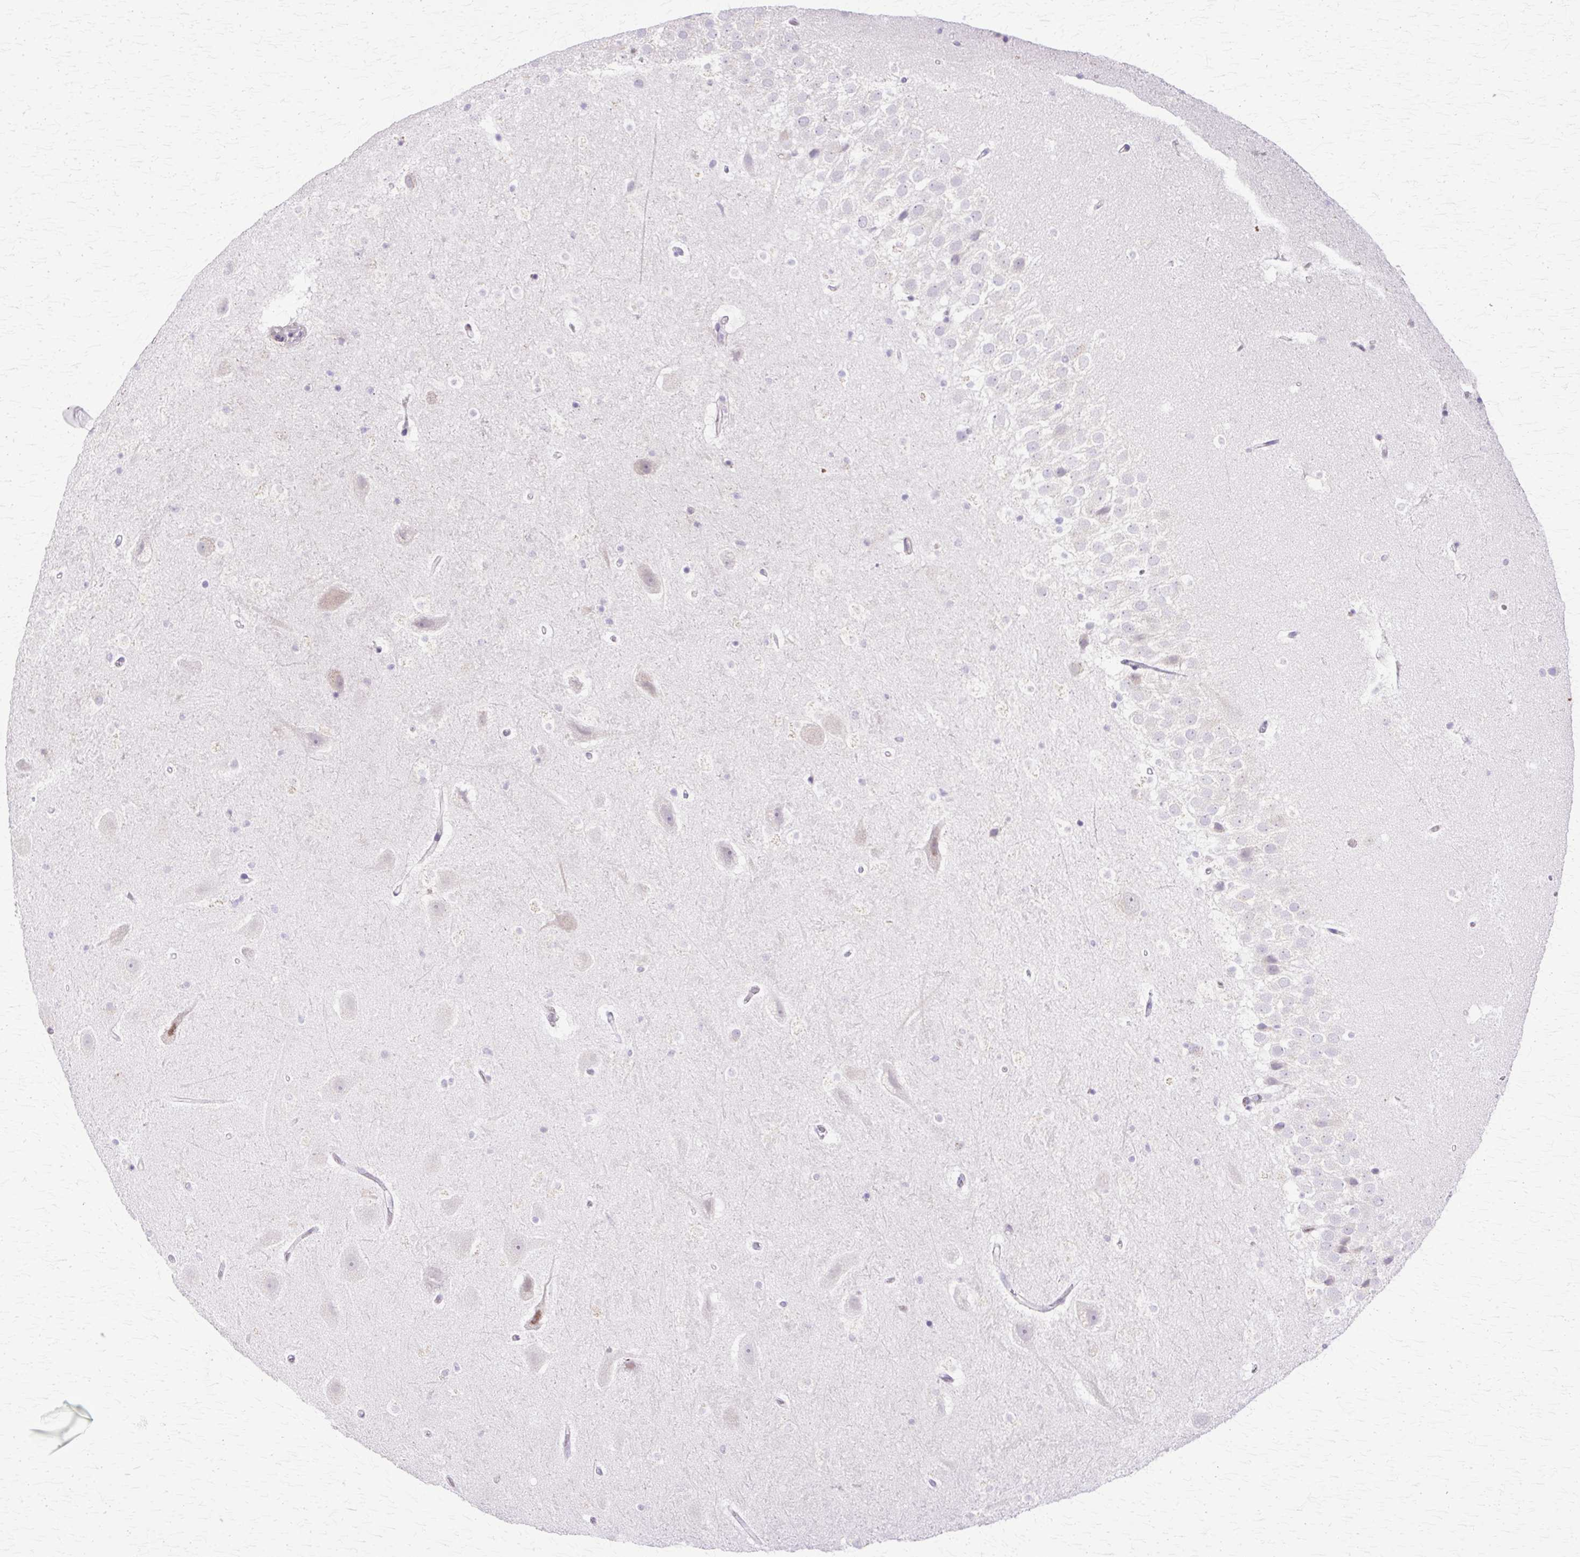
{"staining": {"intensity": "negative", "quantity": "none", "location": "none"}, "tissue": "hippocampus", "cell_type": "Glial cells", "image_type": "normal", "snomed": [{"axis": "morphology", "description": "Normal tissue, NOS"}, {"axis": "topography", "description": "Hippocampus"}], "caption": "This histopathology image is of benign hippocampus stained with IHC to label a protein in brown with the nuclei are counter-stained blue. There is no expression in glial cells.", "gene": "TBC1D3B", "patient": {"sex": "male", "age": 37}}